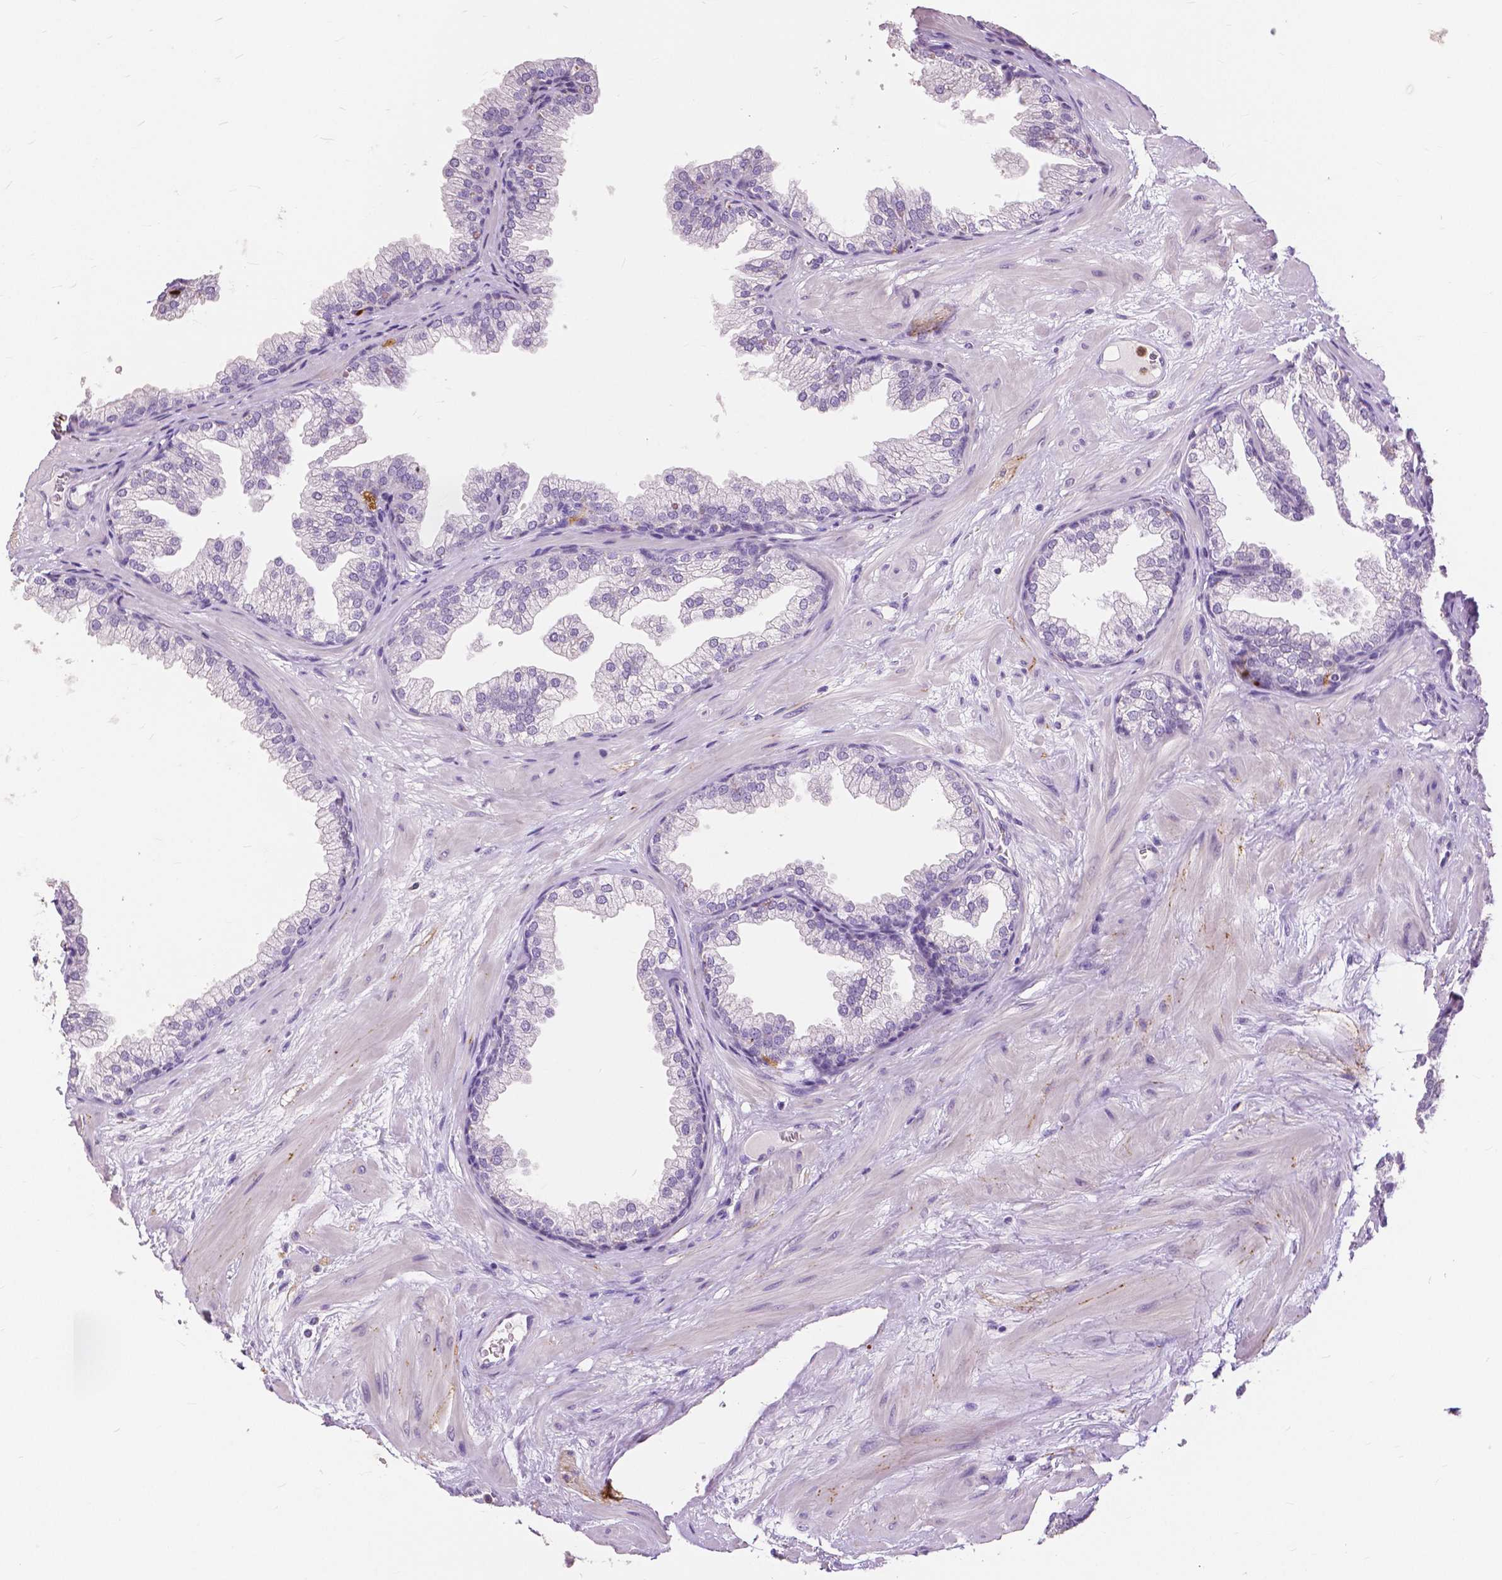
{"staining": {"intensity": "negative", "quantity": "none", "location": "none"}, "tissue": "prostate", "cell_type": "Glandular cells", "image_type": "normal", "snomed": [{"axis": "morphology", "description": "Normal tissue, NOS"}, {"axis": "topography", "description": "Prostate"}], "caption": "Immunohistochemical staining of normal human prostate shows no significant expression in glandular cells. (IHC, brightfield microscopy, high magnification).", "gene": "CXCR2", "patient": {"sex": "male", "age": 37}}